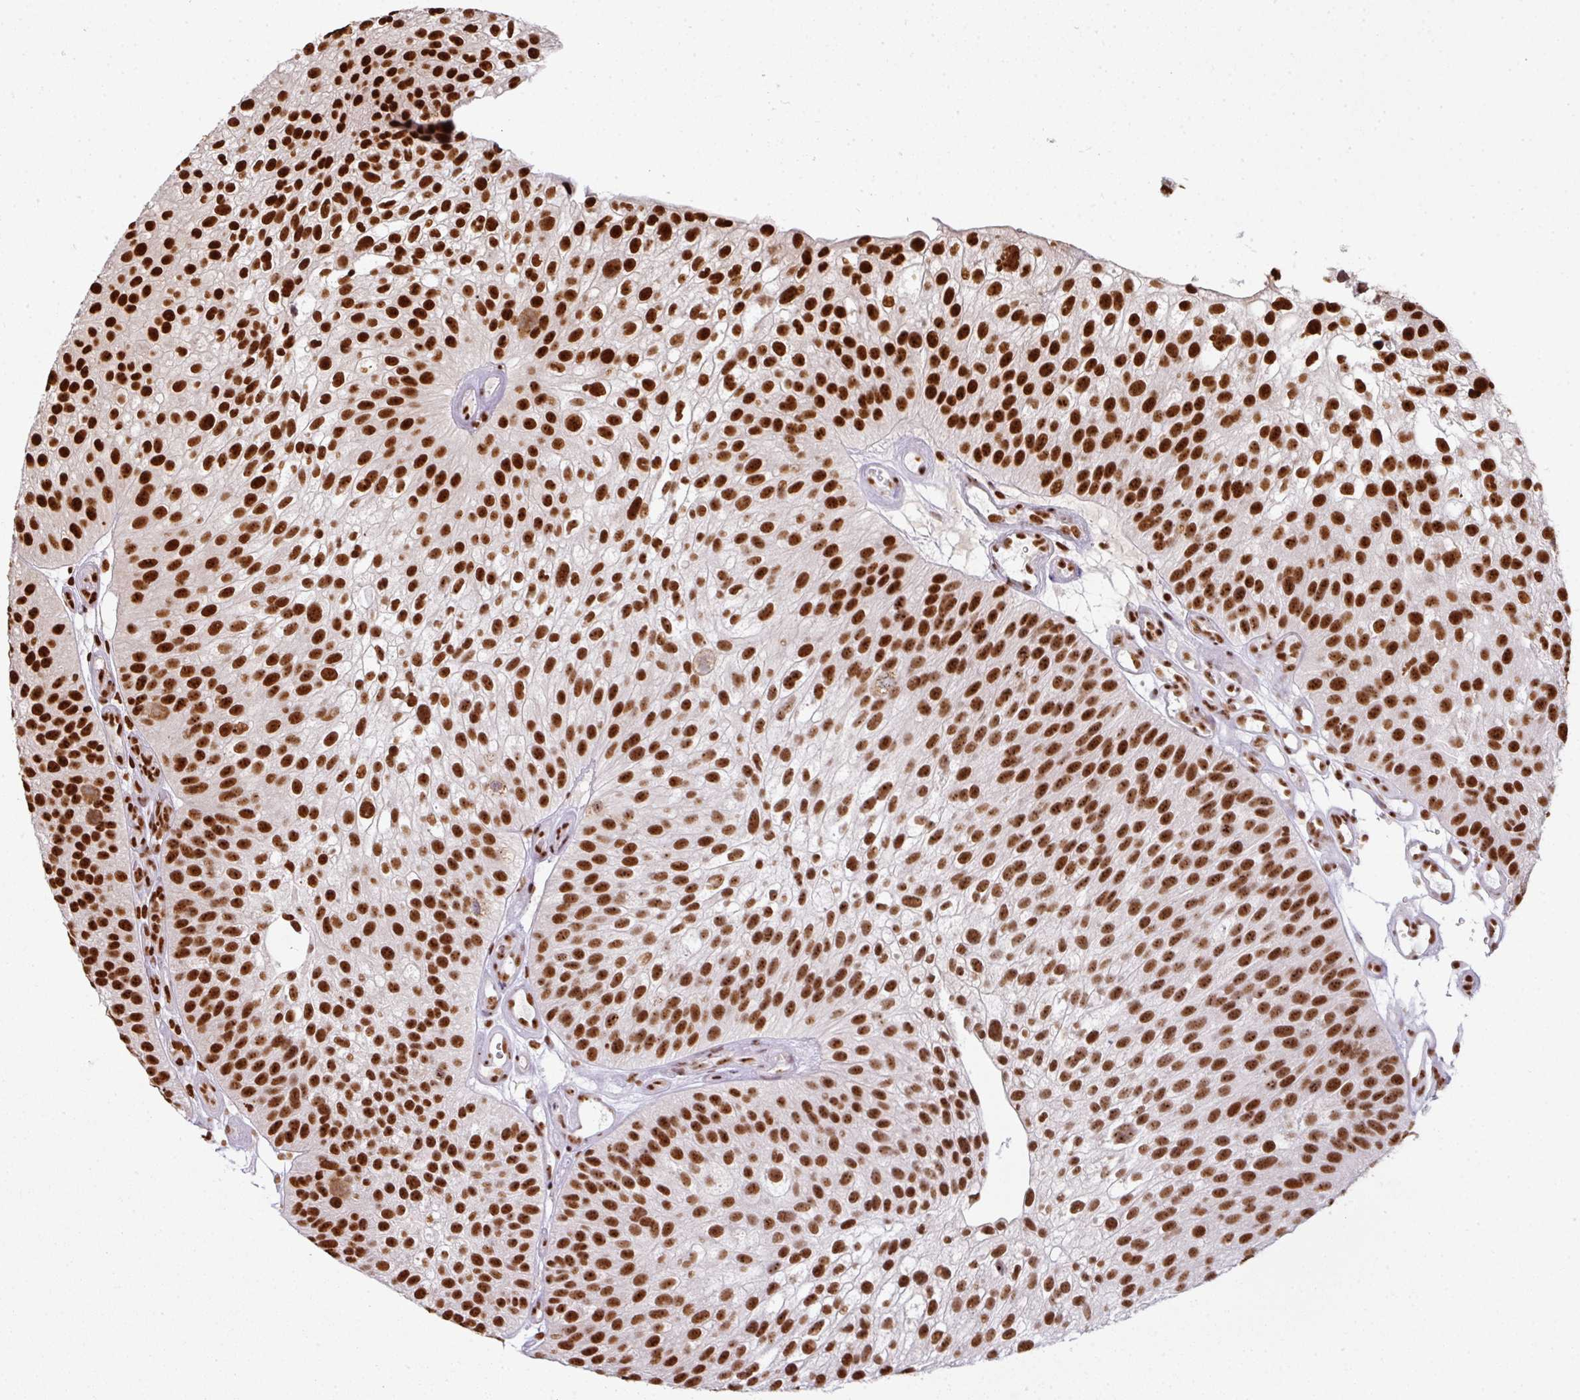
{"staining": {"intensity": "strong", "quantity": ">75%", "location": "nuclear"}, "tissue": "urothelial cancer", "cell_type": "Tumor cells", "image_type": "cancer", "snomed": [{"axis": "morphology", "description": "Urothelial carcinoma, NOS"}, {"axis": "topography", "description": "Urinary bladder"}], "caption": "A high amount of strong nuclear positivity is identified in approximately >75% of tumor cells in urothelial cancer tissue. (IHC, brightfield microscopy, high magnification).", "gene": "SIK3", "patient": {"sex": "male", "age": 87}}